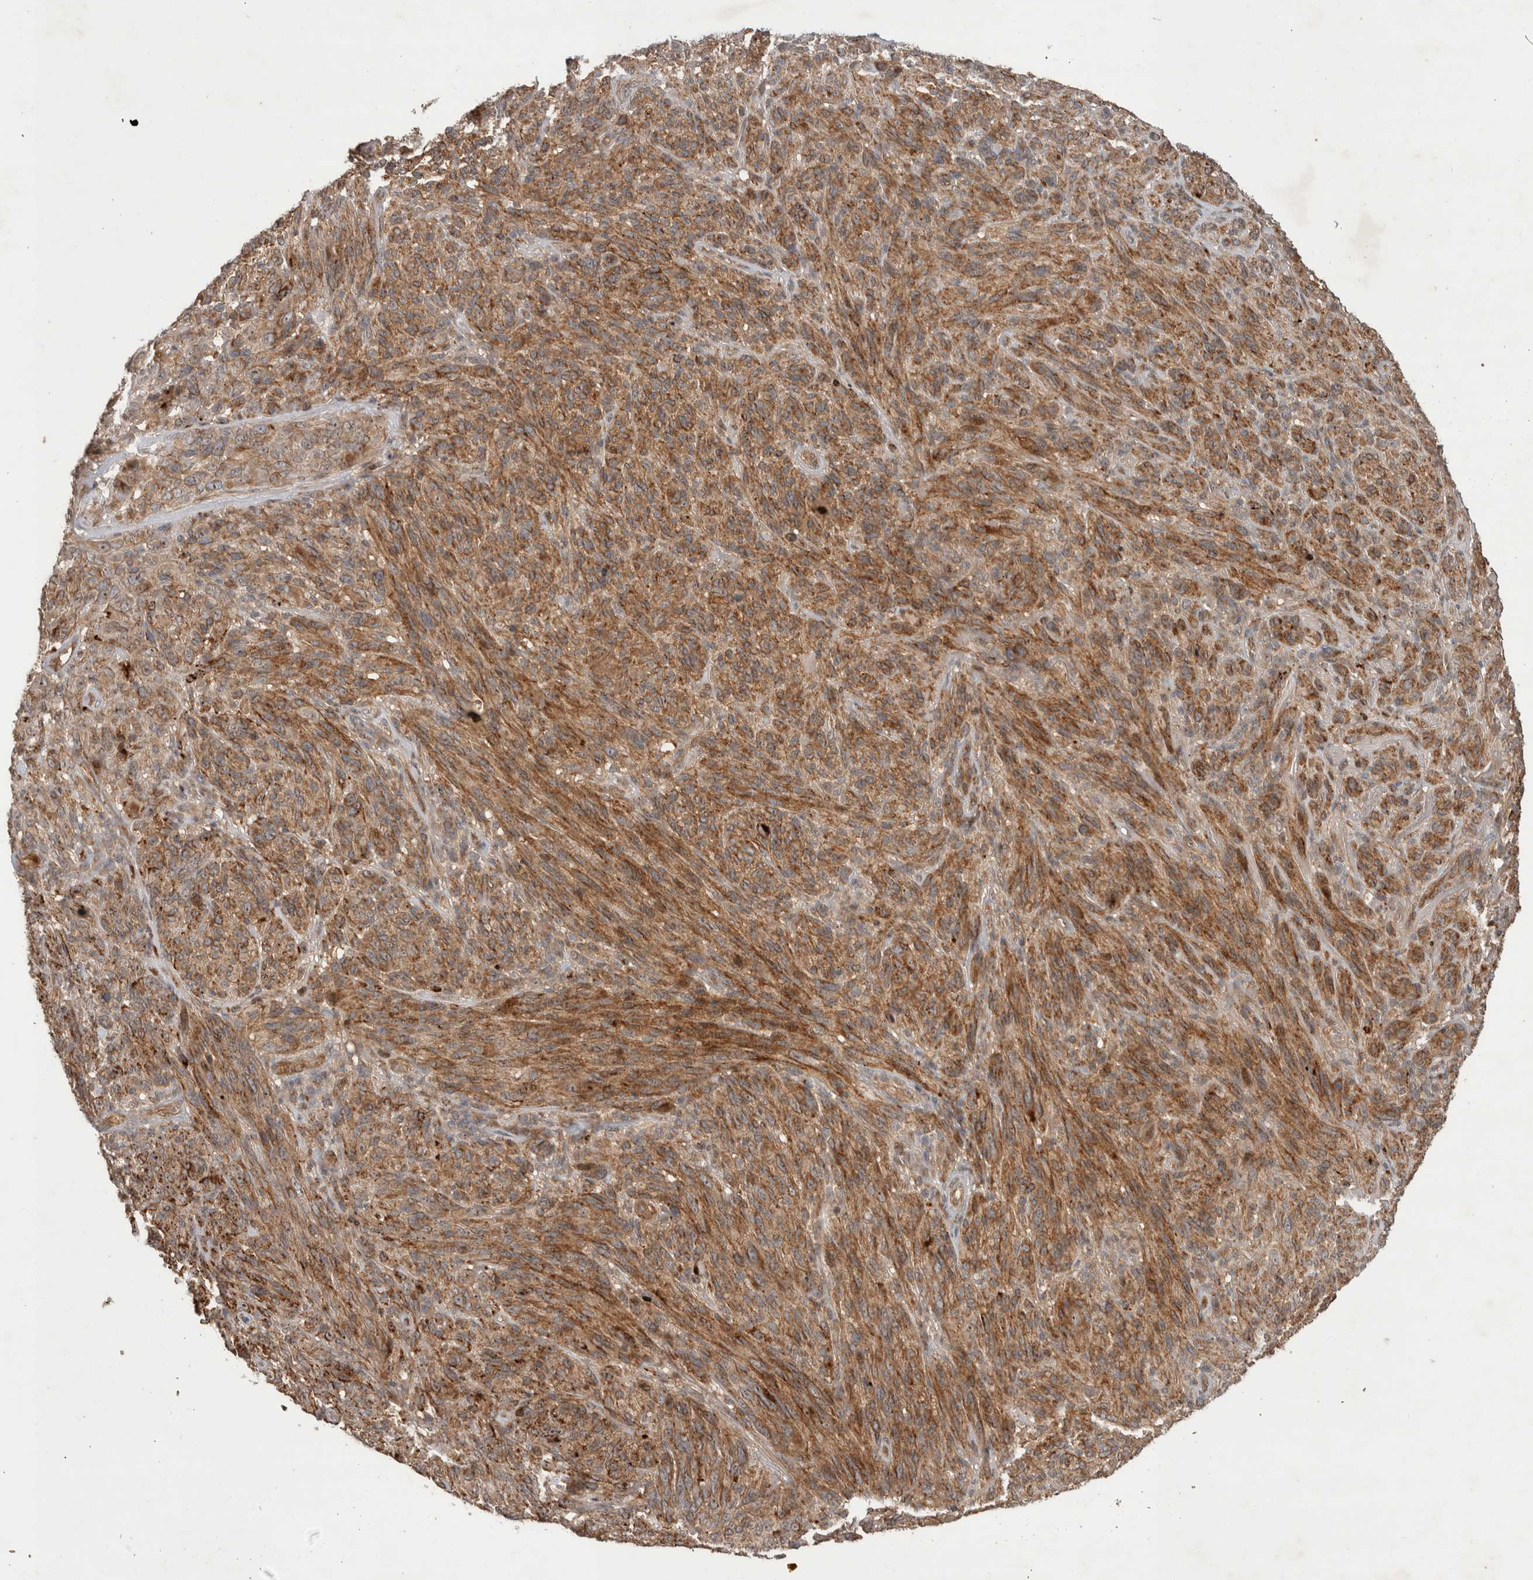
{"staining": {"intensity": "moderate", "quantity": ">75%", "location": "cytoplasmic/membranous"}, "tissue": "melanoma", "cell_type": "Tumor cells", "image_type": "cancer", "snomed": [{"axis": "morphology", "description": "Malignant melanoma, NOS"}, {"axis": "topography", "description": "Skin of head"}], "caption": "An immunohistochemistry (IHC) histopathology image of tumor tissue is shown. Protein staining in brown labels moderate cytoplasmic/membranous positivity in malignant melanoma within tumor cells. (DAB (3,3'-diaminobenzidine) IHC with brightfield microscopy, high magnification).", "gene": "PITPNC1", "patient": {"sex": "male", "age": 96}}